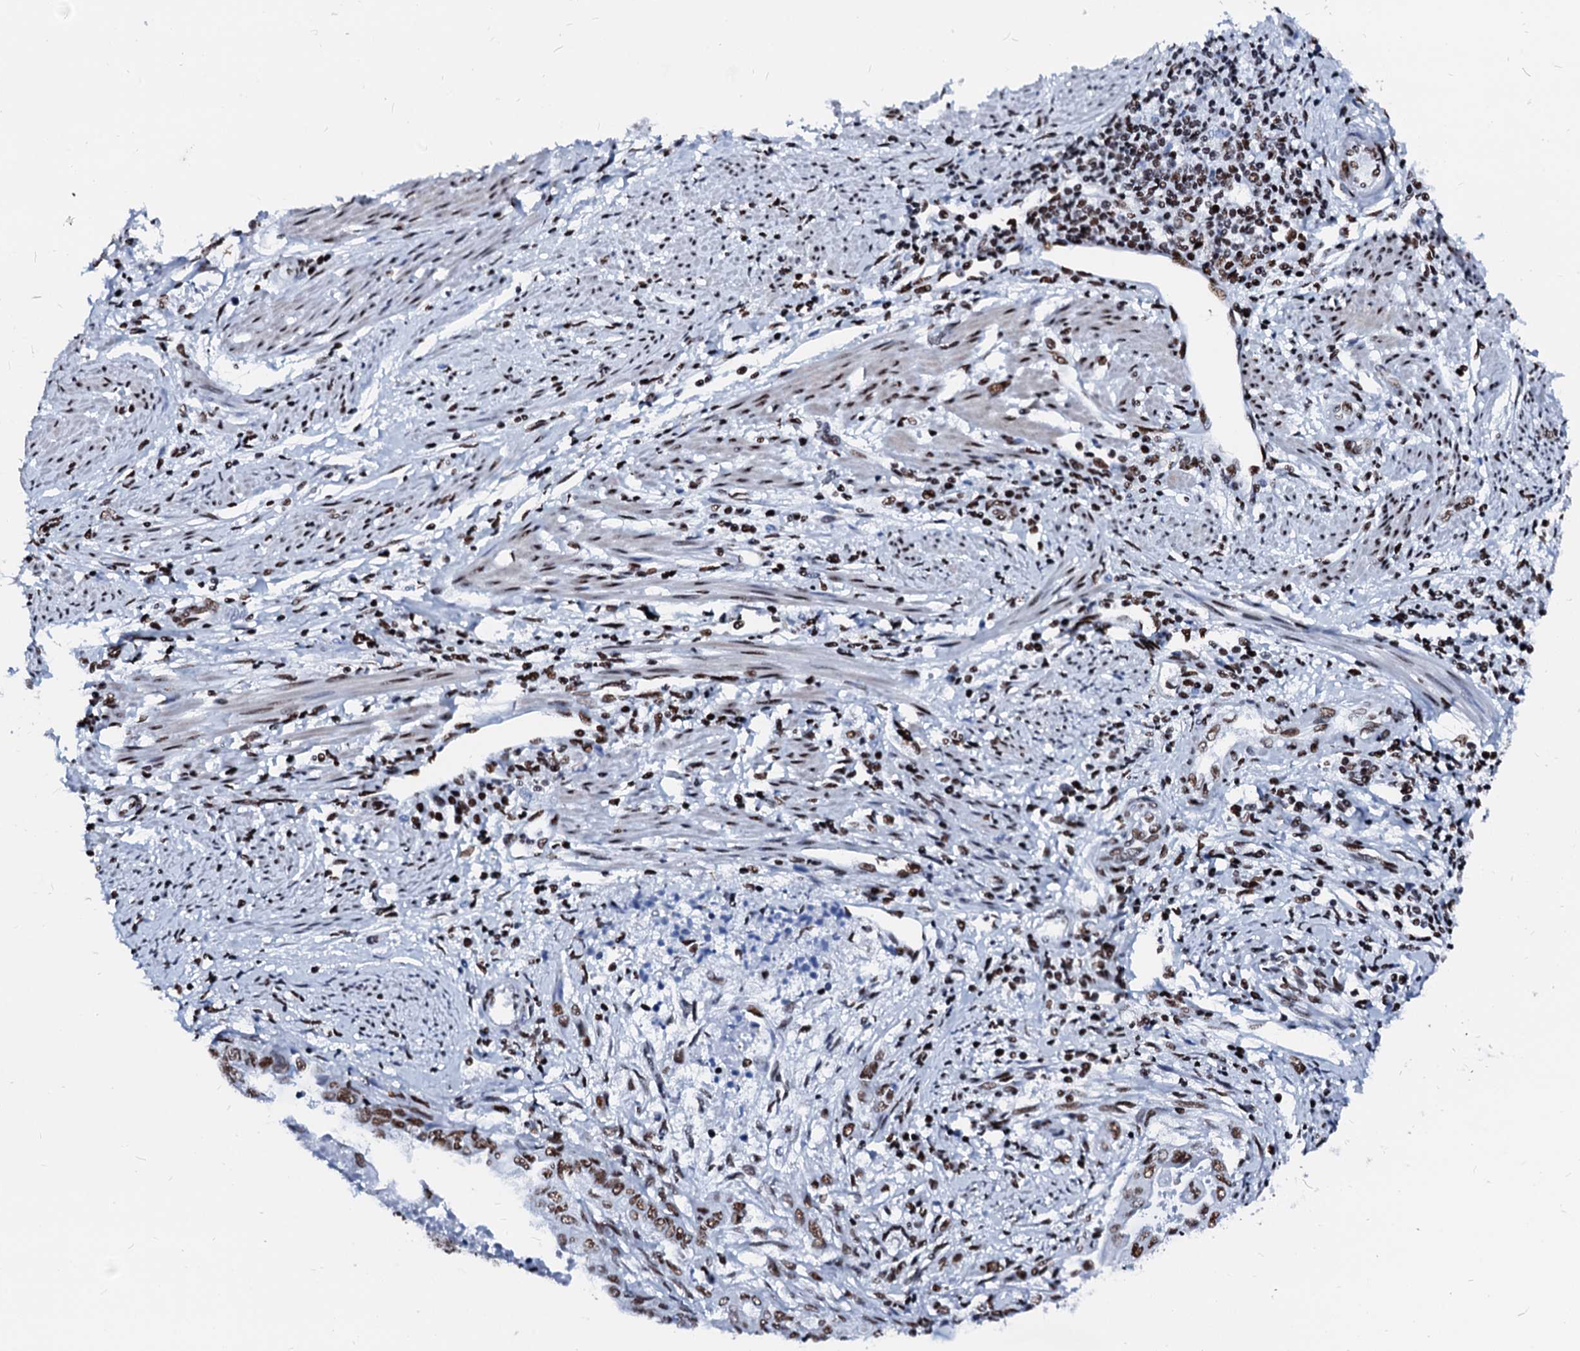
{"staining": {"intensity": "moderate", "quantity": ">75%", "location": "nuclear"}, "tissue": "endometrial cancer", "cell_type": "Tumor cells", "image_type": "cancer", "snomed": [{"axis": "morphology", "description": "Adenocarcinoma, NOS"}, {"axis": "topography", "description": "Uterus"}, {"axis": "topography", "description": "Endometrium"}], "caption": "Immunohistochemical staining of endometrial adenocarcinoma exhibits moderate nuclear protein positivity in about >75% of tumor cells. (DAB (3,3'-diaminobenzidine) IHC with brightfield microscopy, high magnification).", "gene": "RALY", "patient": {"sex": "female", "age": 70}}